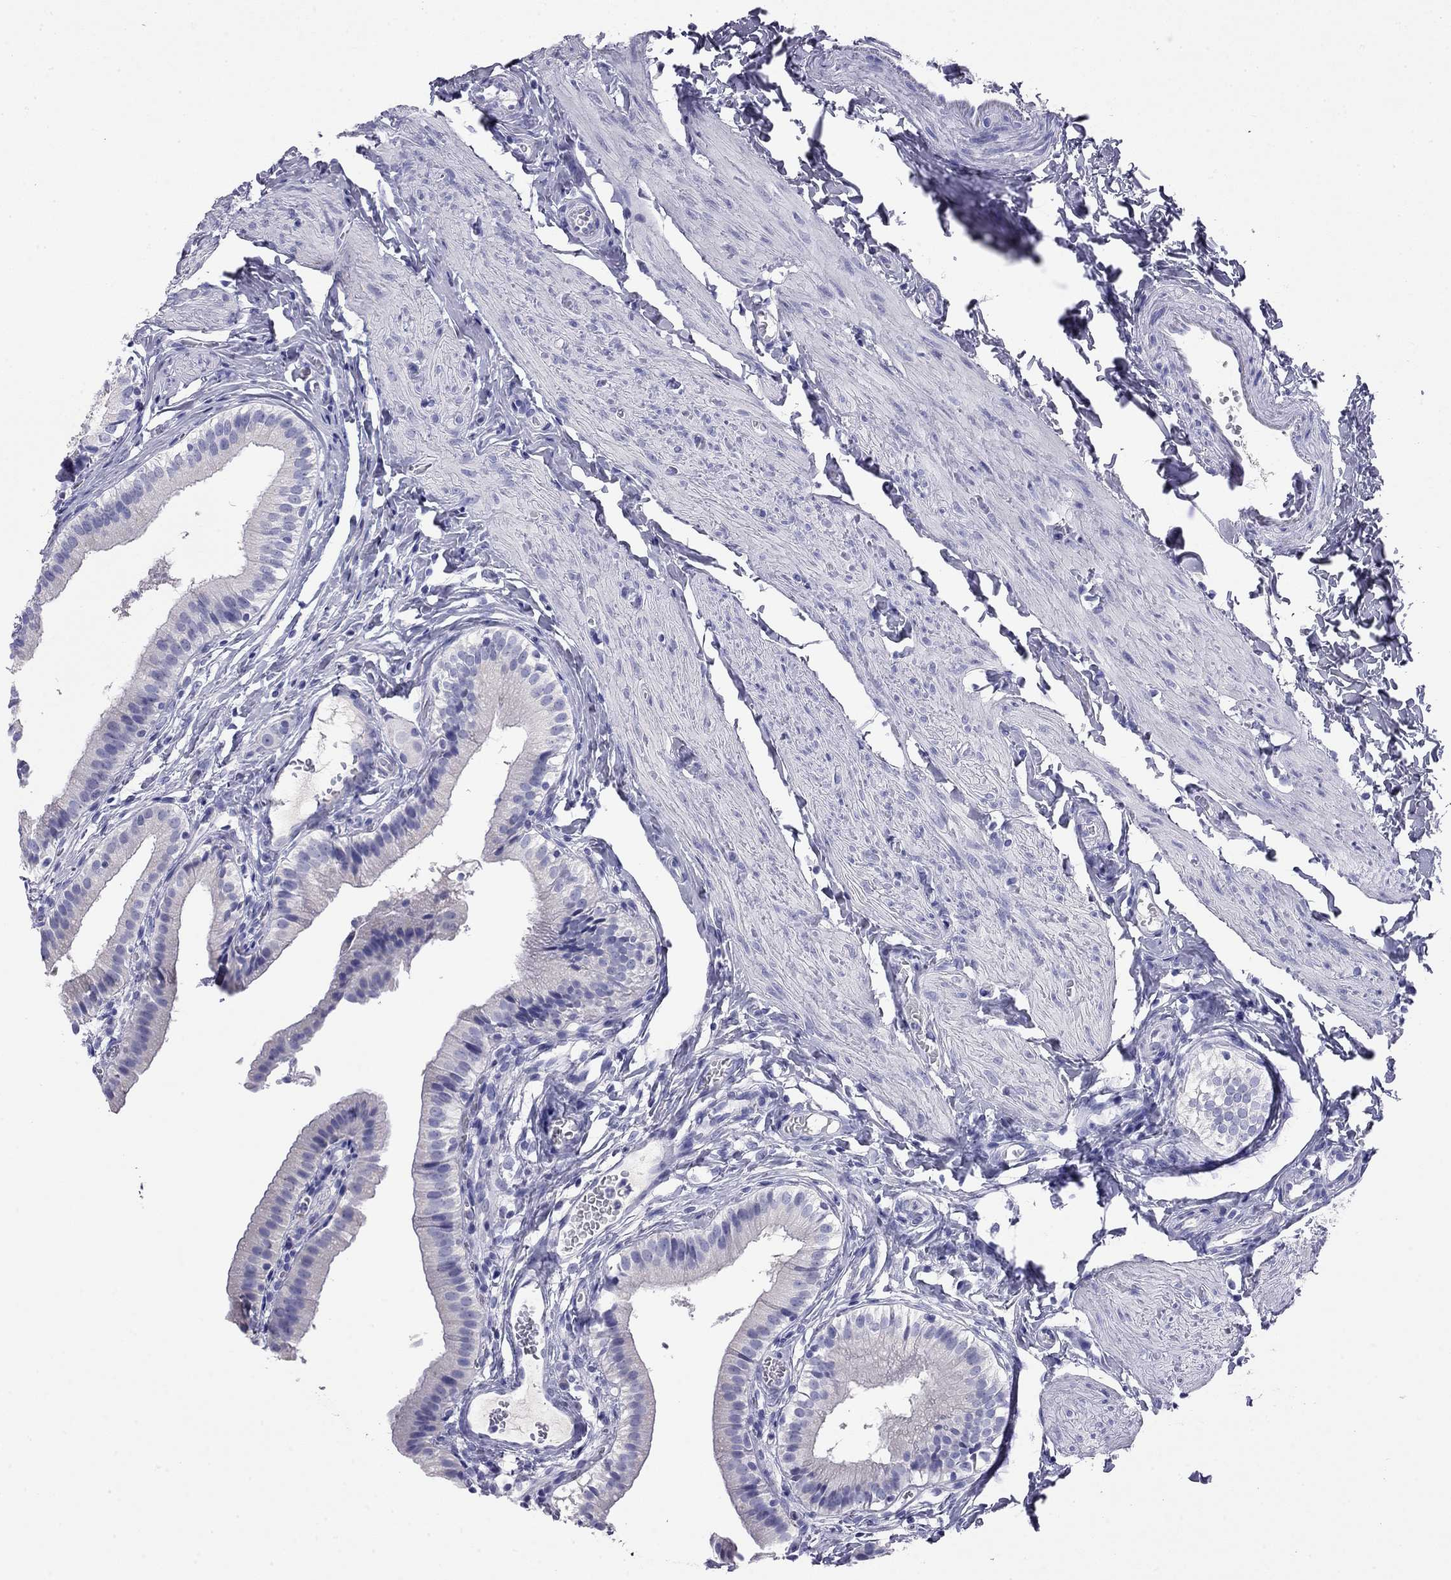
{"staining": {"intensity": "negative", "quantity": "none", "location": "none"}, "tissue": "gallbladder", "cell_type": "Glandular cells", "image_type": "normal", "snomed": [{"axis": "morphology", "description": "Normal tissue, NOS"}, {"axis": "topography", "description": "Gallbladder"}], "caption": "There is no significant positivity in glandular cells of gallbladder. (Immunohistochemistry, brightfield microscopy, high magnification).", "gene": "ODF4", "patient": {"sex": "female", "age": 47}}